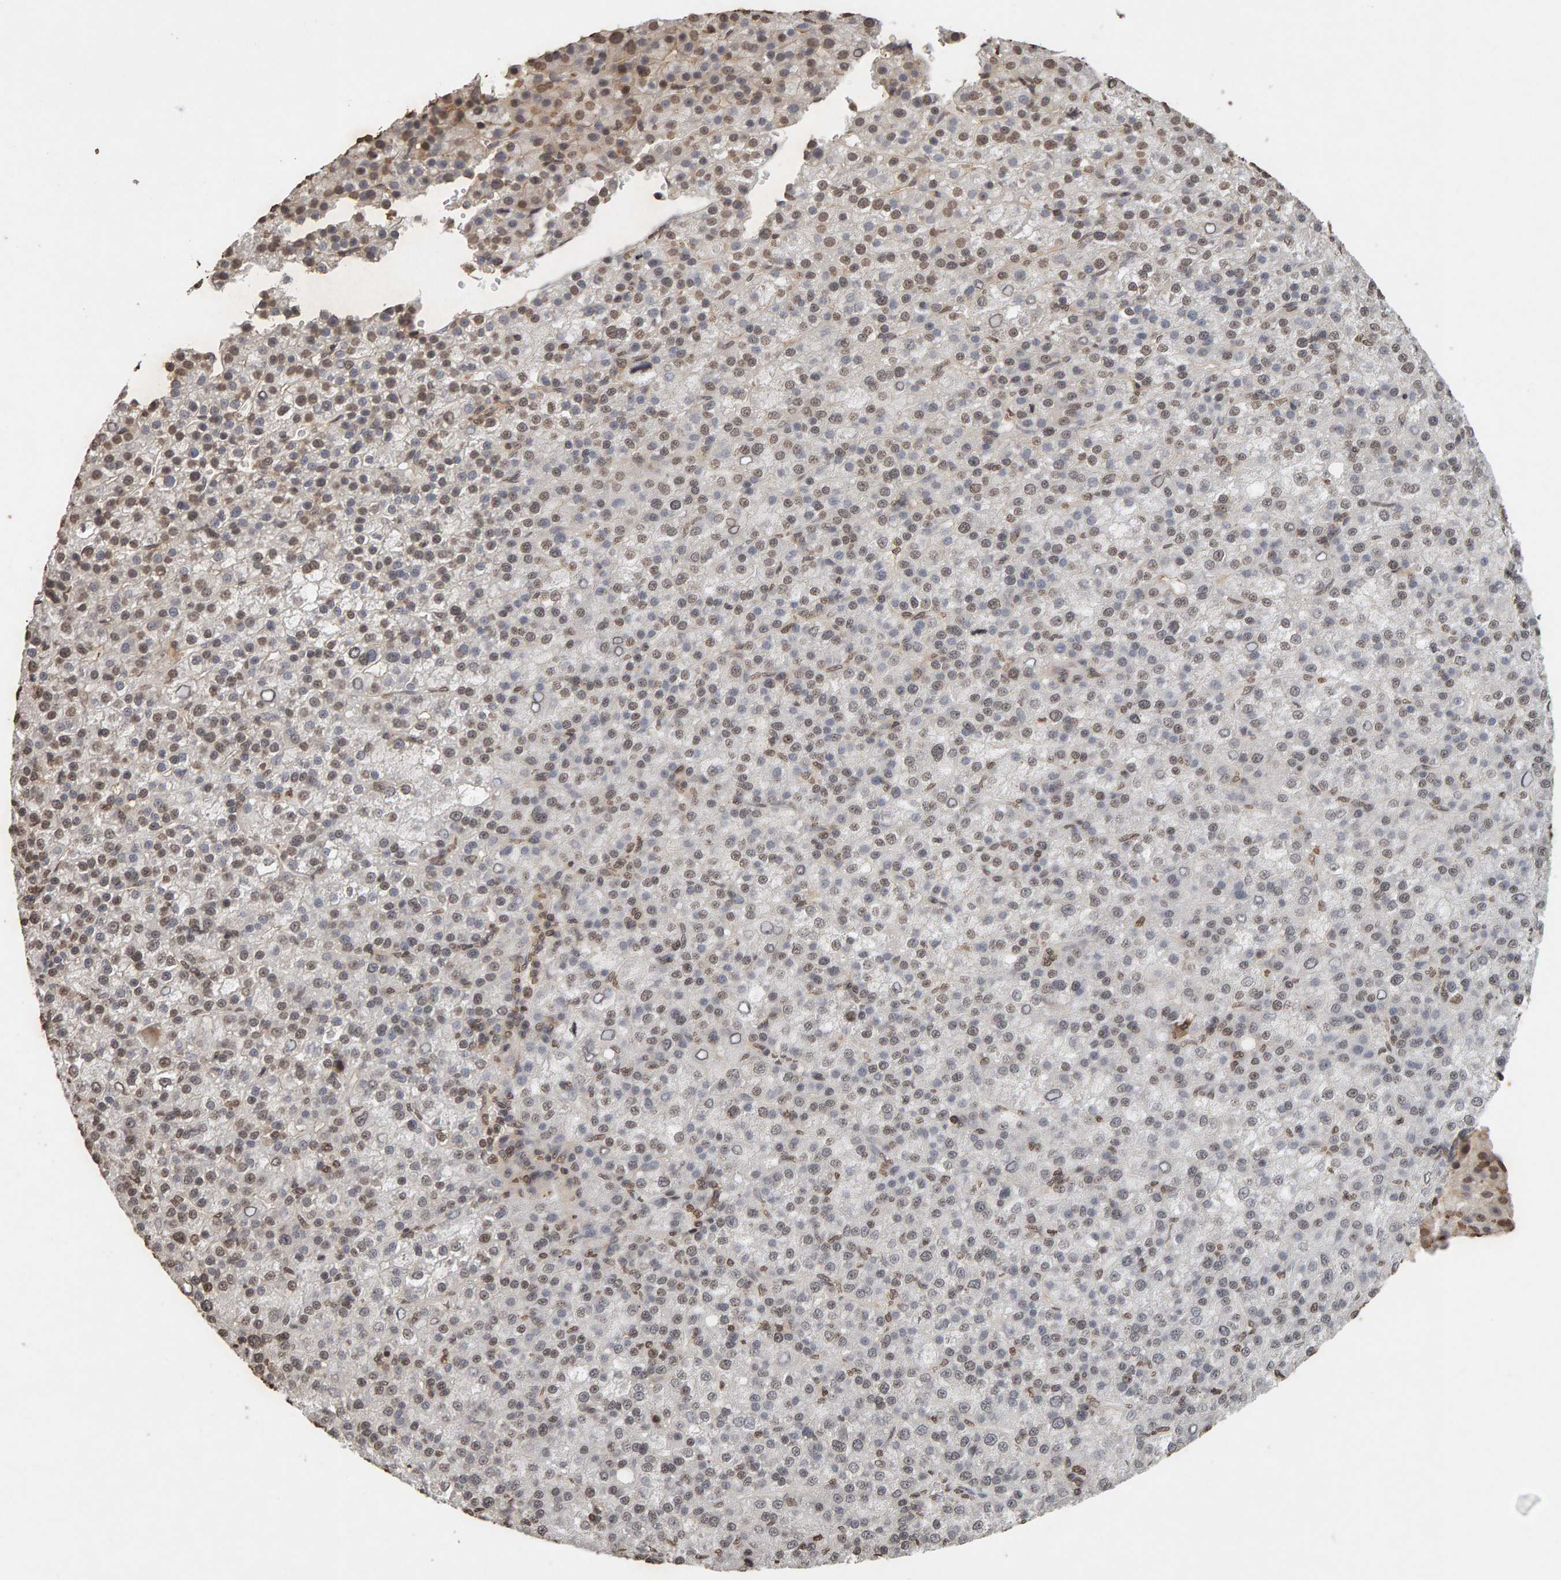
{"staining": {"intensity": "moderate", "quantity": "25%-75%", "location": "nuclear"}, "tissue": "liver cancer", "cell_type": "Tumor cells", "image_type": "cancer", "snomed": [{"axis": "morphology", "description": "Carcinoma, Hepatocellular, NOS"}, {"axis": "topography", "description": "Liver"}], "caption": "Immunohistochemical staining of human liver hepatocellular carcinoma reveals medium levels of moderate nuclear positivity in approximately 25%-75% of tumor cells.", "gene": "DNAJB5", "patient": {"sex": "female", "age": 58}}